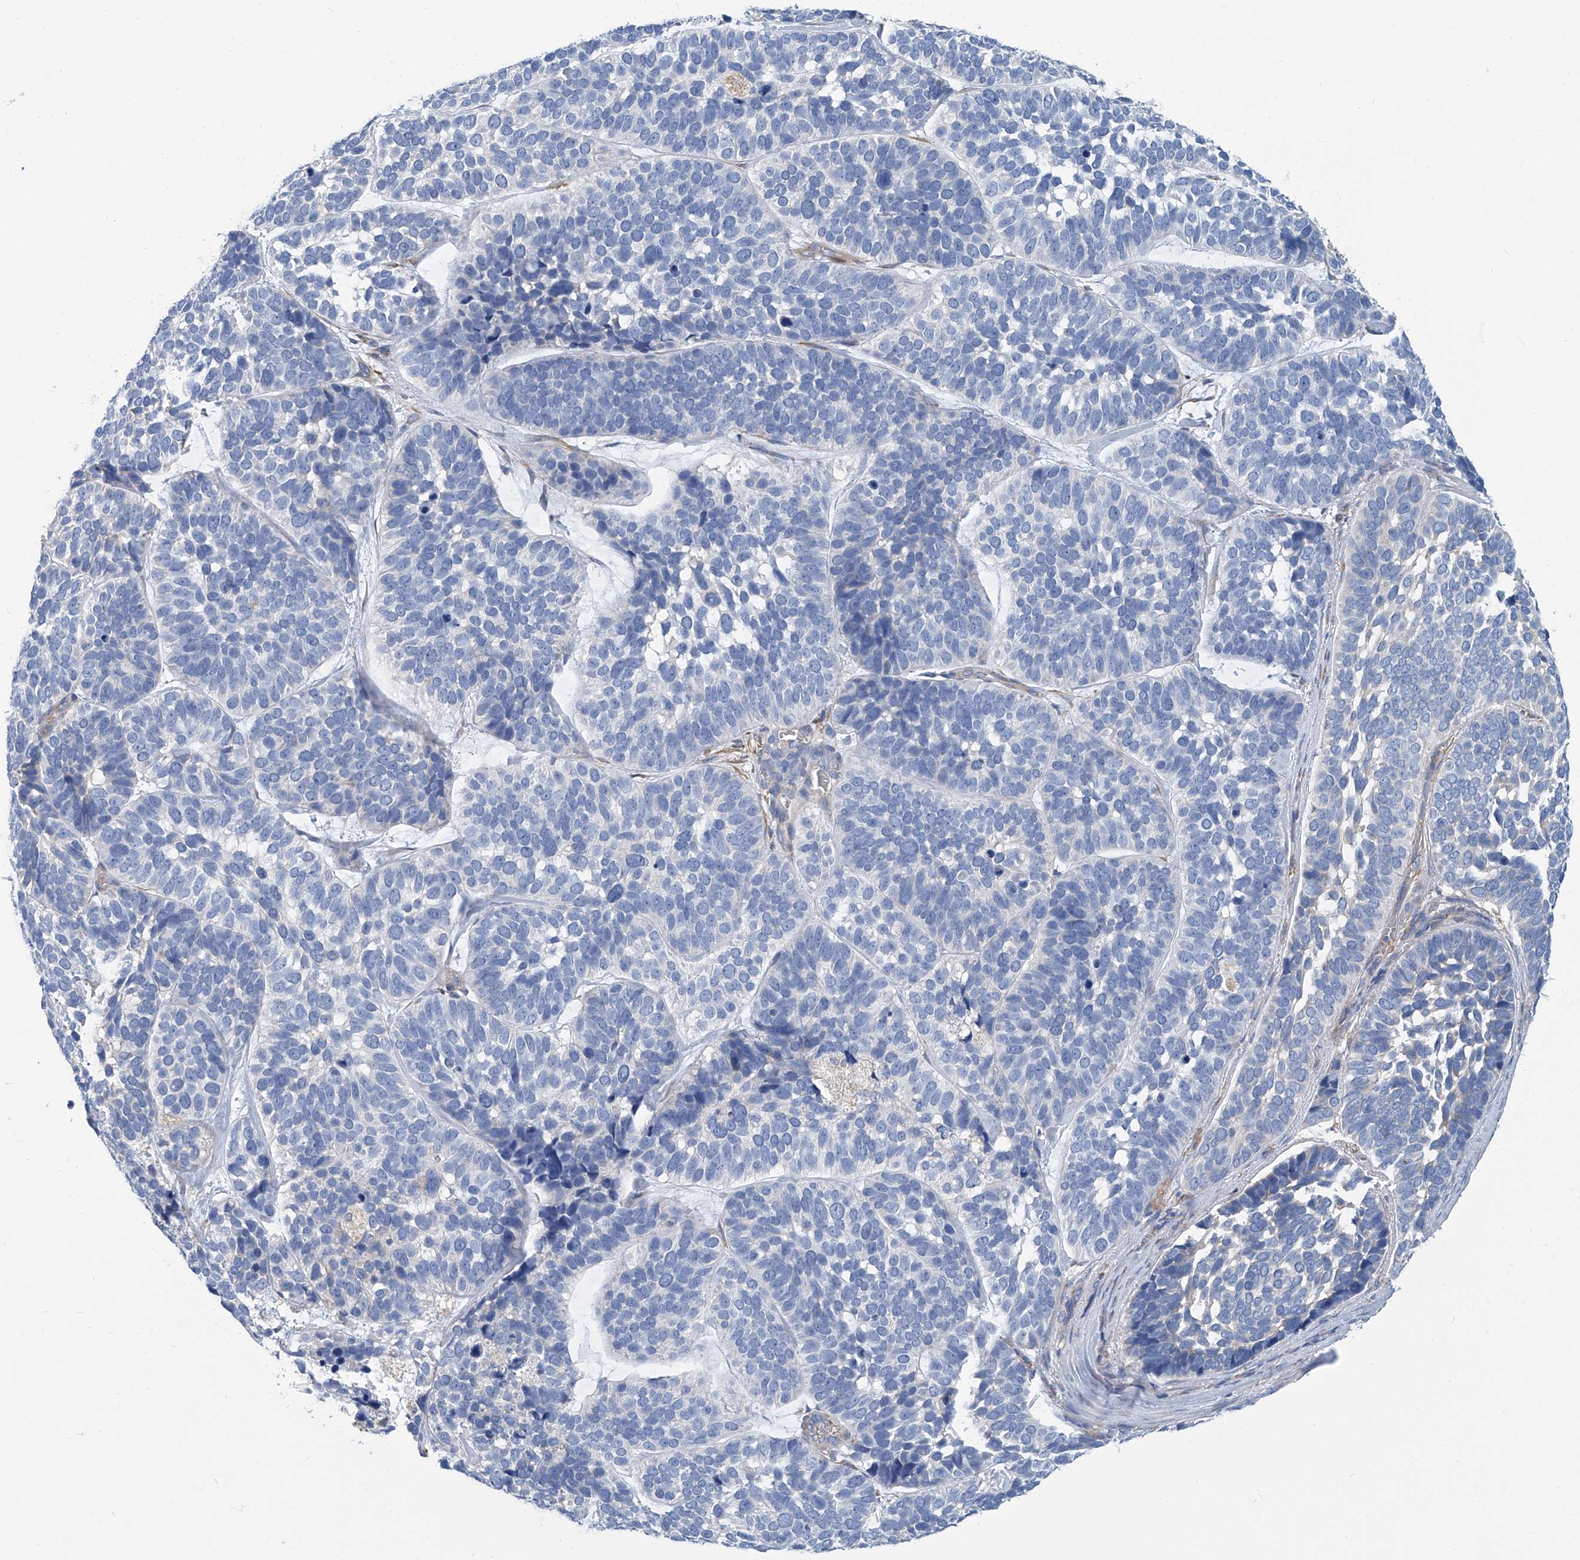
{"staining": {"intensity": "negative", "quantity": "none", "location": "none"}, "tissue": "skin cancer", "cell_type": "Tumor cells", "image_type": "cancer", "snomed": [{"axis": "morphology", "description": "Basal cell carcinoma"}, {"axis": "topography", "description": "Skin"}], "caption": "Immunohistochemistry (IHC) histopathology image of neoplastic tissue: skin basal cell carcinoma stained with DAB (3,3'-diaminobenzidine) displays no significant protein expression in tumor cells.", "gene": "PSMB10", "patient": {"sex": "male", "age": 62}}